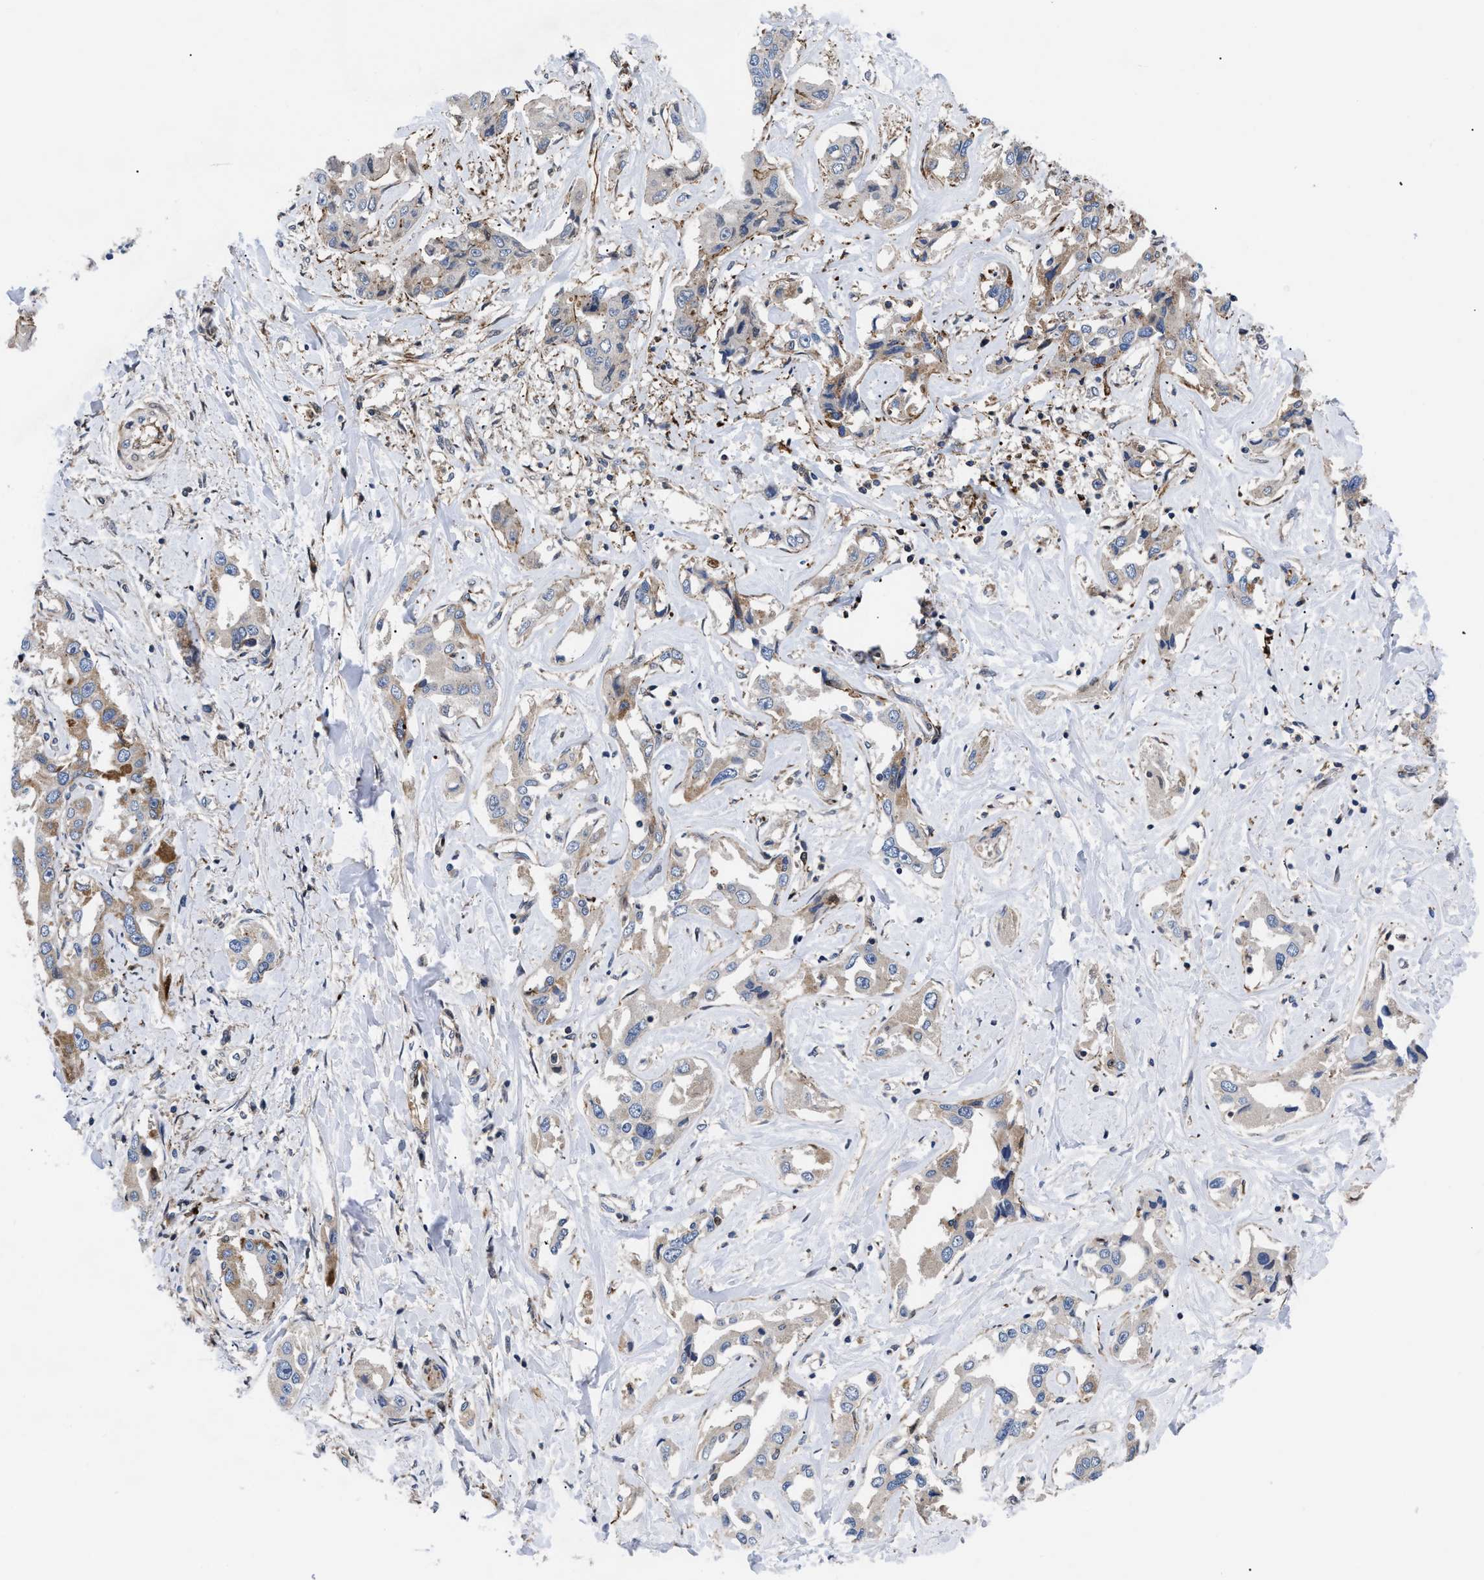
{"staining": {"intensity": "moderate", "quantity": "<25%", "location": "cytoplasmic/membranous"}, "tissue": "liver cancer", "cell_type": "Tumor cells", "image_type": "cancer", "snomed": [{"axis": "morphology", "description": "Cholangiocarcinoma"}, {"axis": "topography", "description": "Liver"}], "caption": "Cholangiocarcinoma (liver) stained for a protein (brown) reveals moderate cytoplasmic/membranous positive expression in approximately <25% of tumor cells.", "gene": "SPAST", "patient": {"sex": "male", "age": 59}}